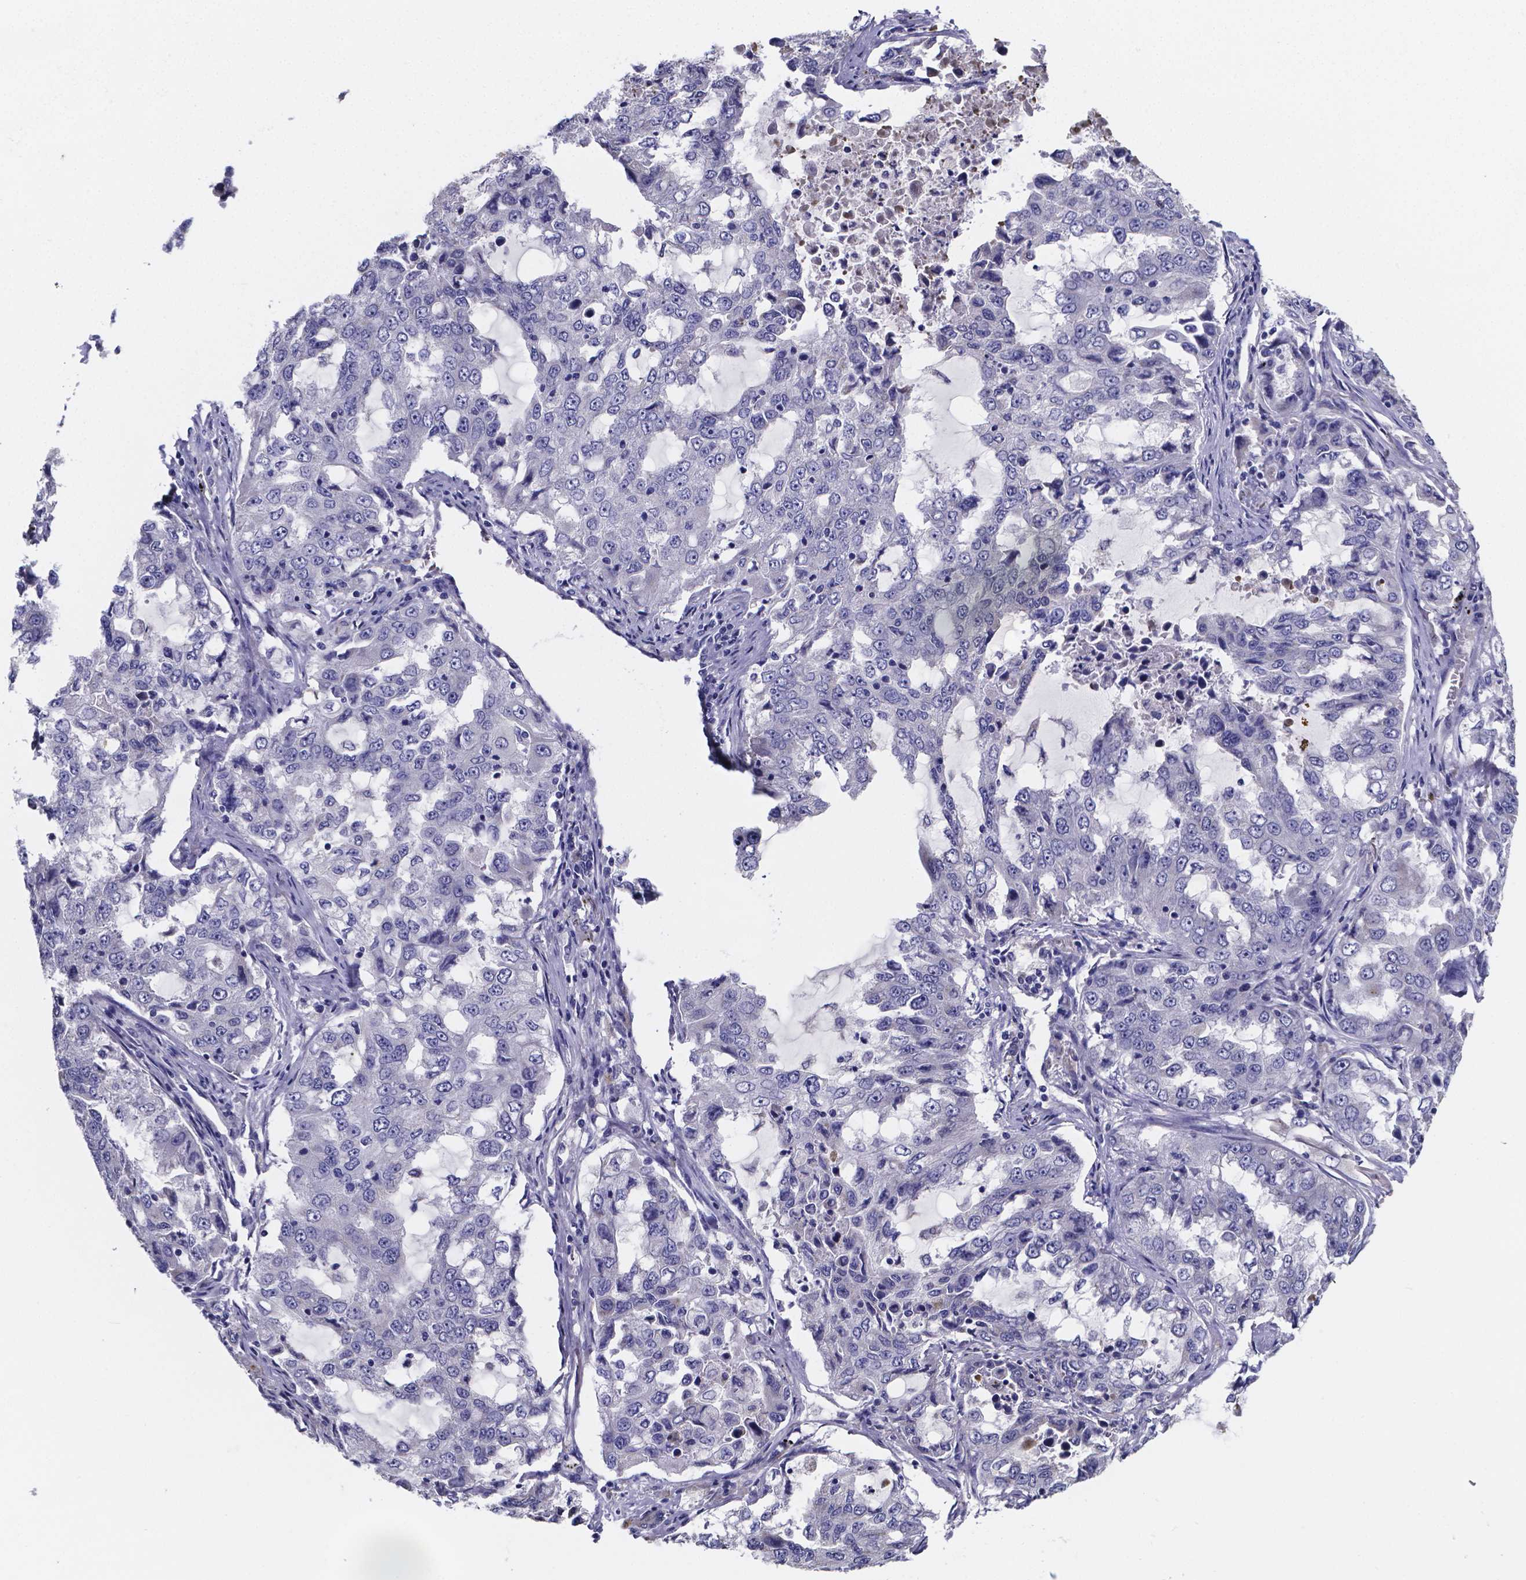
{"staining": {"intensity": "negative", "quantity": "none", "location": "none"}, "tissue": "lung cancer", "cell_type": "Tumor cells", "image_type": "cancer", "snomed": [{"axis": "morphology", "description": "Adenocarcinoma, NOS"}, {"axis": "topography", "description": "Lung"}], "caption": "An immunohistochemistry (IHC) micrograph of lung cancer is shown. There is no staining in tumor cells of lung cancer.", "gene": "SFRP4", "patient": {"sex": "female", "age": 61}}